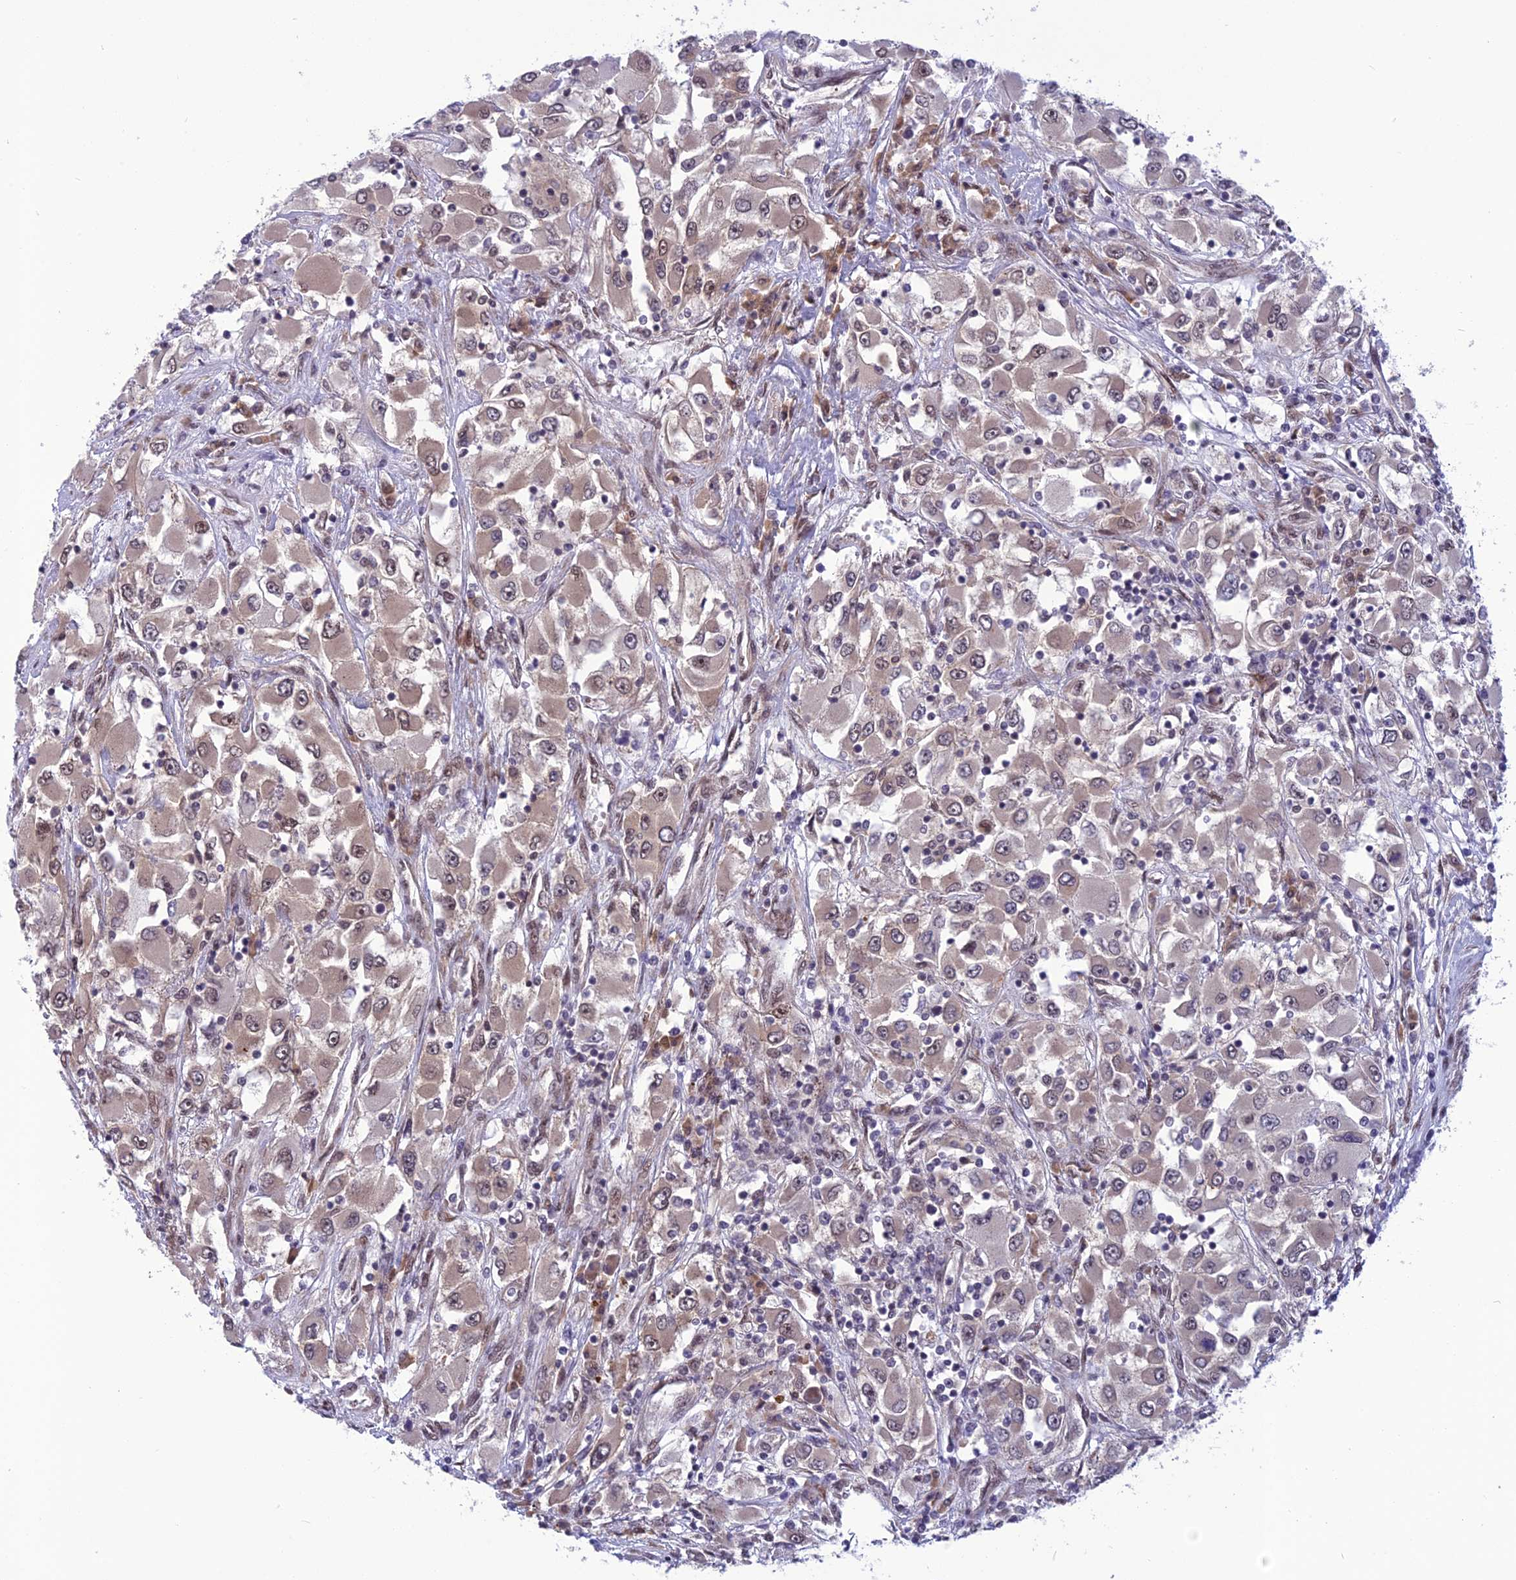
{"staining": {"intensity": "weak", "quantity": "25%-75%", "location": "cytoplasmic/membranous,nuclear"}, "tissue": "renal cancer", "cell_type": "Tumor cells", "image_type": "cancer", "snomed": [{"axis": "morphology", "description": "Adenocarcinoma, NOS"}, {"axis": "topography", "description": "Kidney"}], "caption": "Immunohistochemistry histopathology image of neoplastic tissue: human renal cancer stained using immunohistochemistry (IHC) reveals low levels of weak protein expression localized specifically in the cytoplasmic/membranous and nuclear of tumor cells, appearing as a cytoplasmic/membranous and nuclear brown color.", "gene": "RTRAF", "patient": {"sex": "female", "age": 52}}